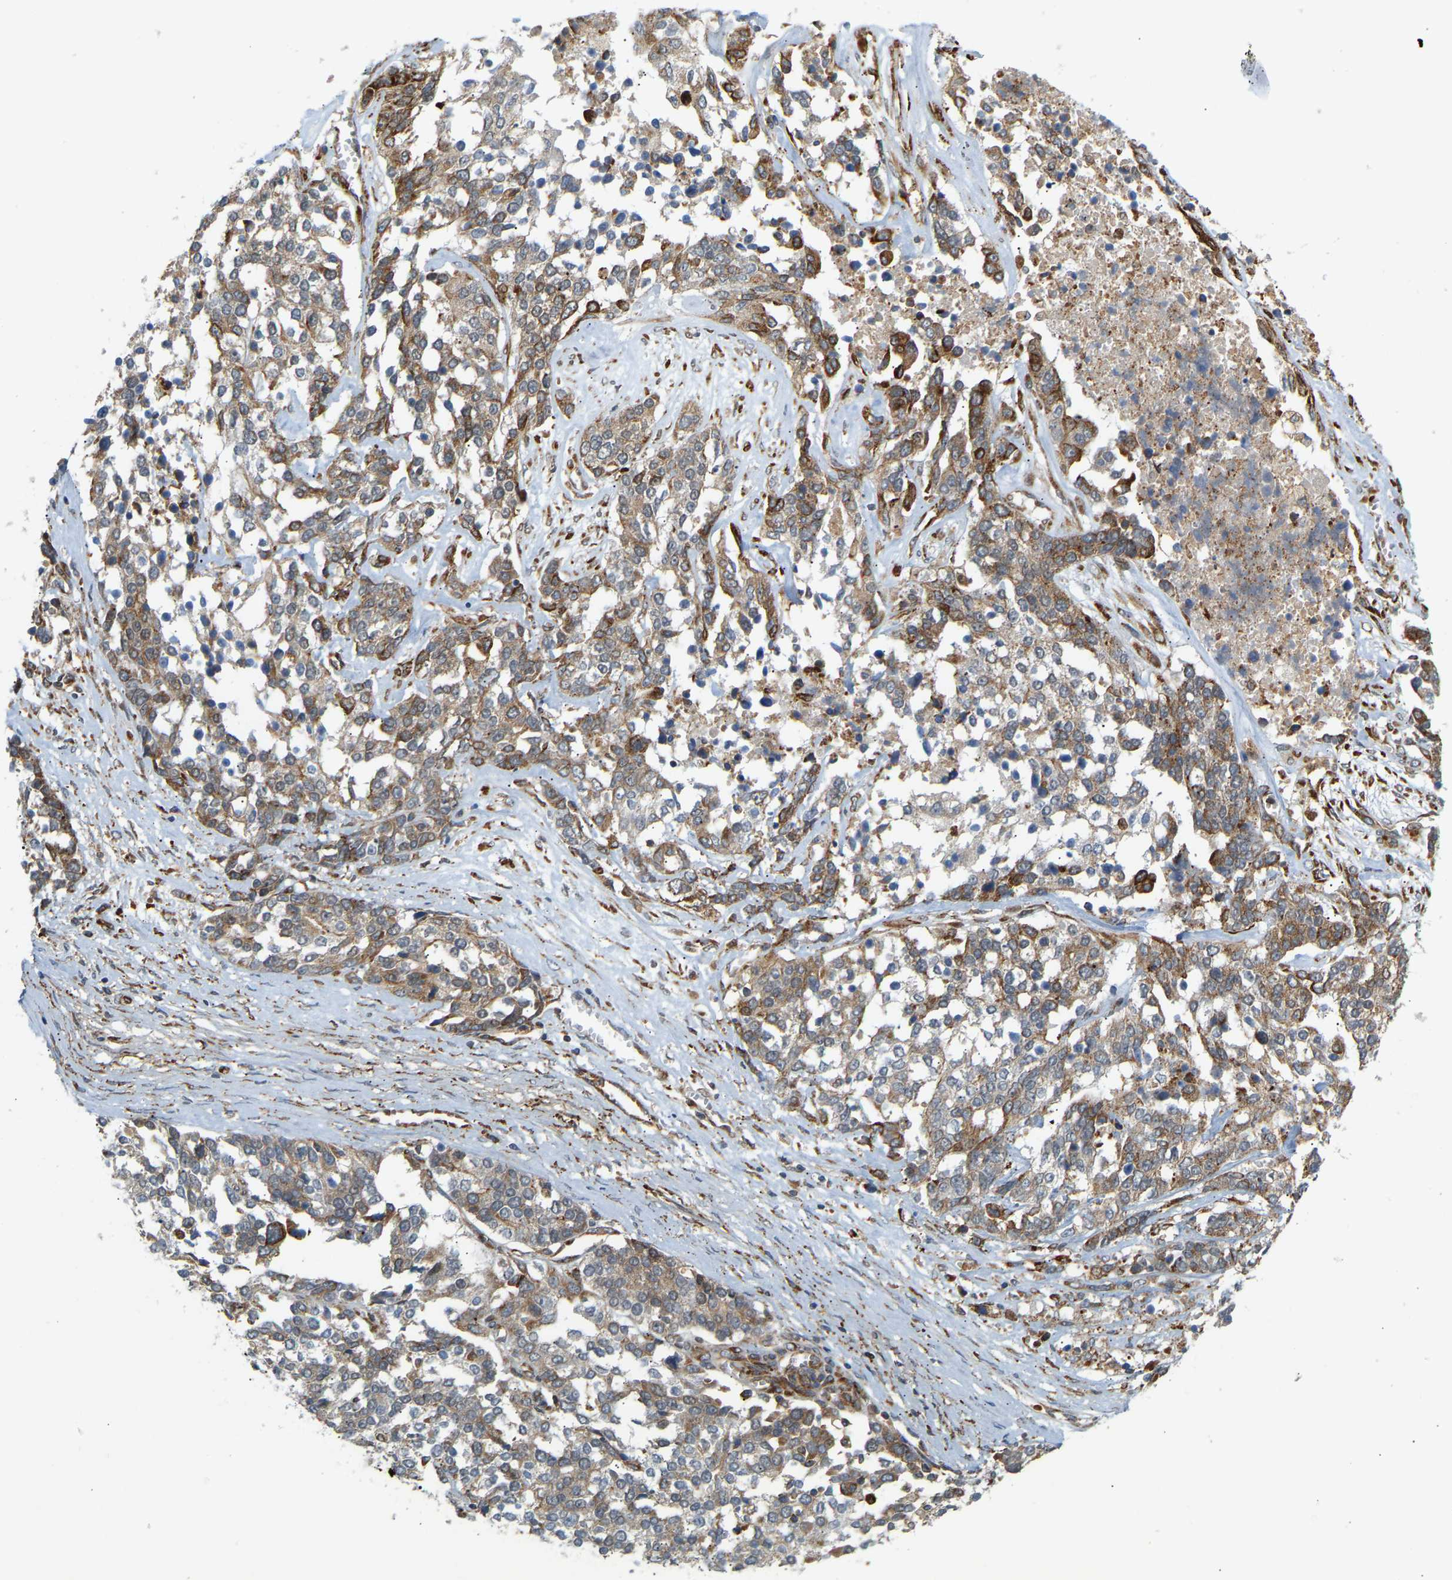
{"staining": {"intensity": "moderate", "quantity": ">75%", "location": "cytoplasmic/membranous"}, "tissue": "ovarian cancer", "cell_type": "Tumor cells", "image_type": "cancer", "snomed": [{"axis": "morphology", "description": "Cystadenocarcinoma, serous, NOS"}, {"axis": "topography", "description": "Ovary"}], "caption": "DAB immunohistochemical staining of ovarian serous cystadenocarcinoma demonstrates moderate cytoplasmic/membranous protein expression in approximately >75% of tumor cells.", "gene": "PLCG2", "patient": {"sex": "female", "age": 44}}